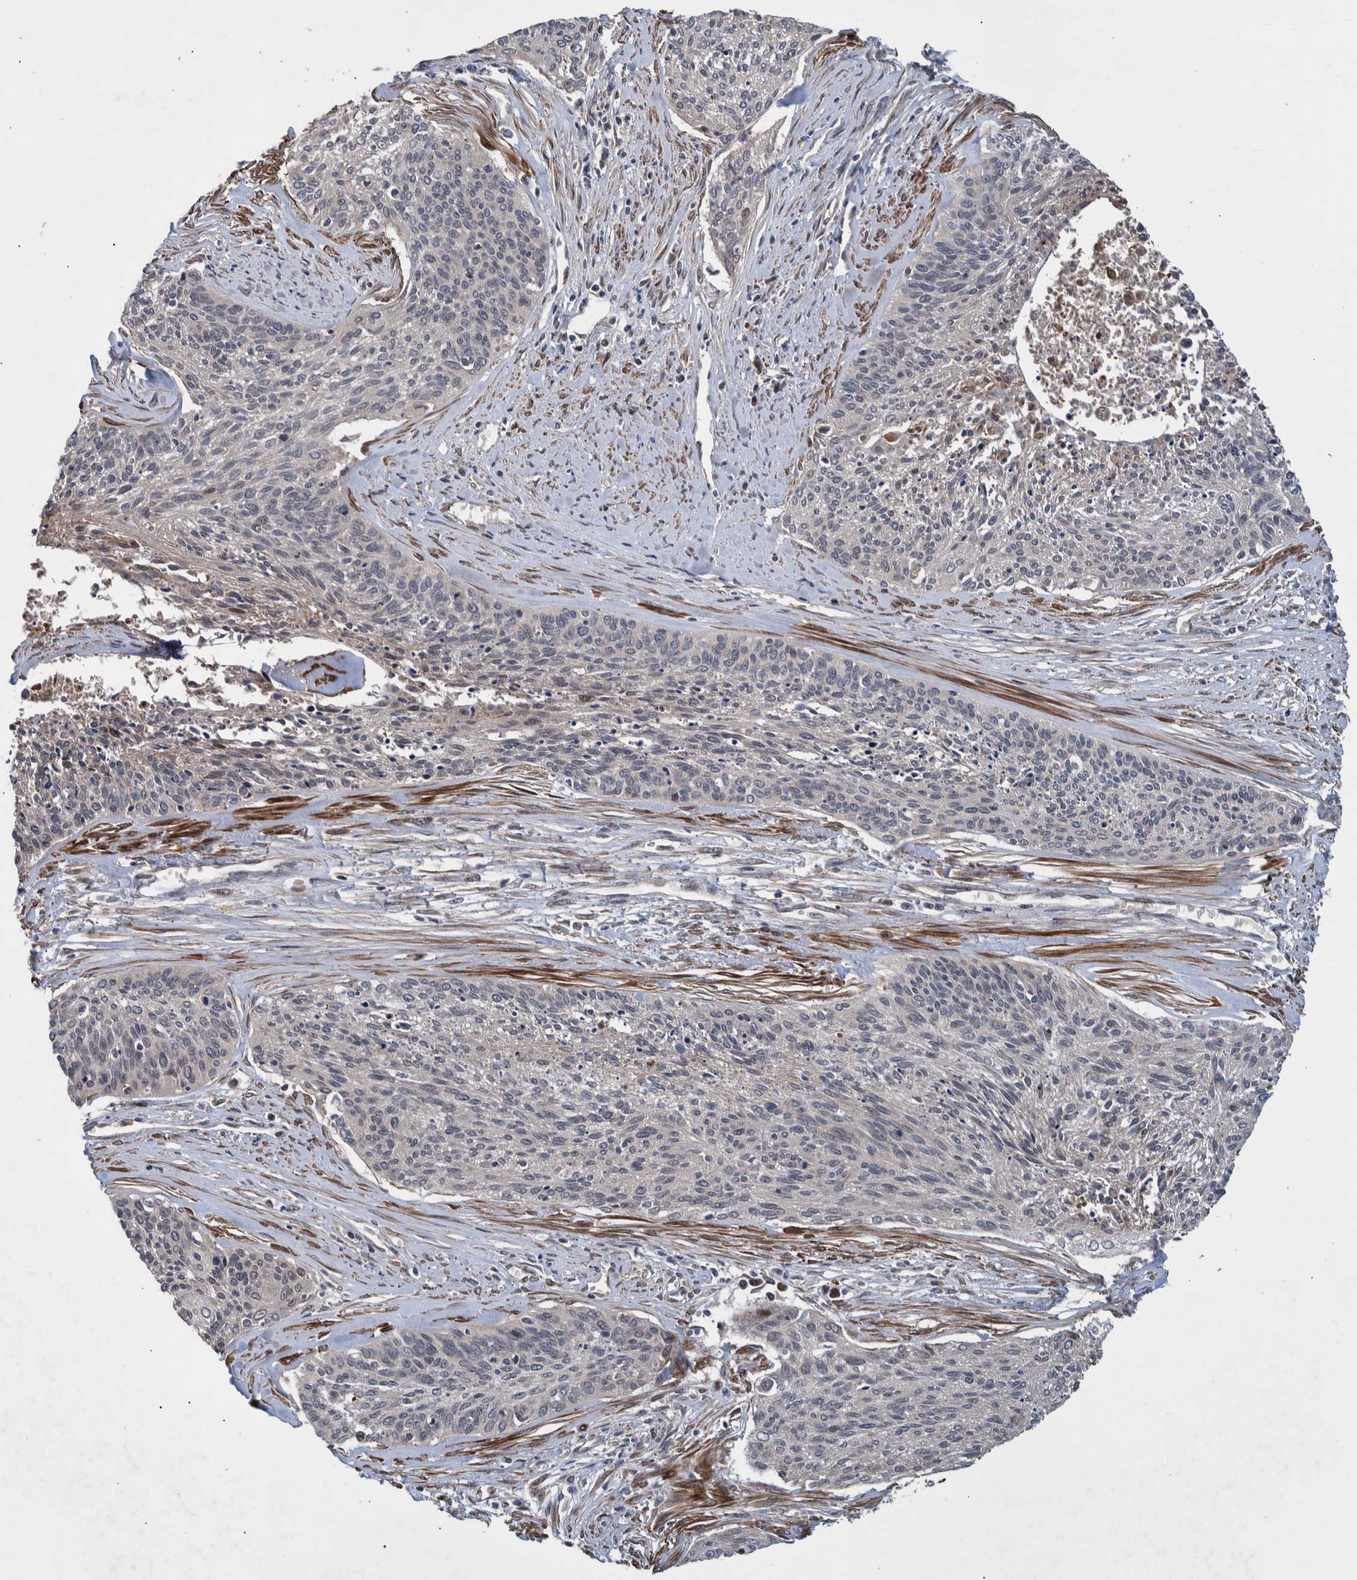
{"staining": {"intensity": "negative", "quantity": "none", "location": "none"}, "tissue": "cervical cancer", "cell_type": "Tumor cells", "image_type": "cancer", "snomed": [{"axis": "morphology", "description": "Squamous cell carcinoma, NOS"}, {"axis": "topography", "description": "Cervix"}], "caption": "Micrograph shows no protein positivity in tumor cells of cervical cancer (squamous cell carcinoma) tissue. (Stains: DAB immunohistochemistry with hematoxylin counter stain, Microscopy: brightfield microscopy at high magnification).", "gene": "B3GNTL1", "patient": {"sex": "female", "age": 55}}